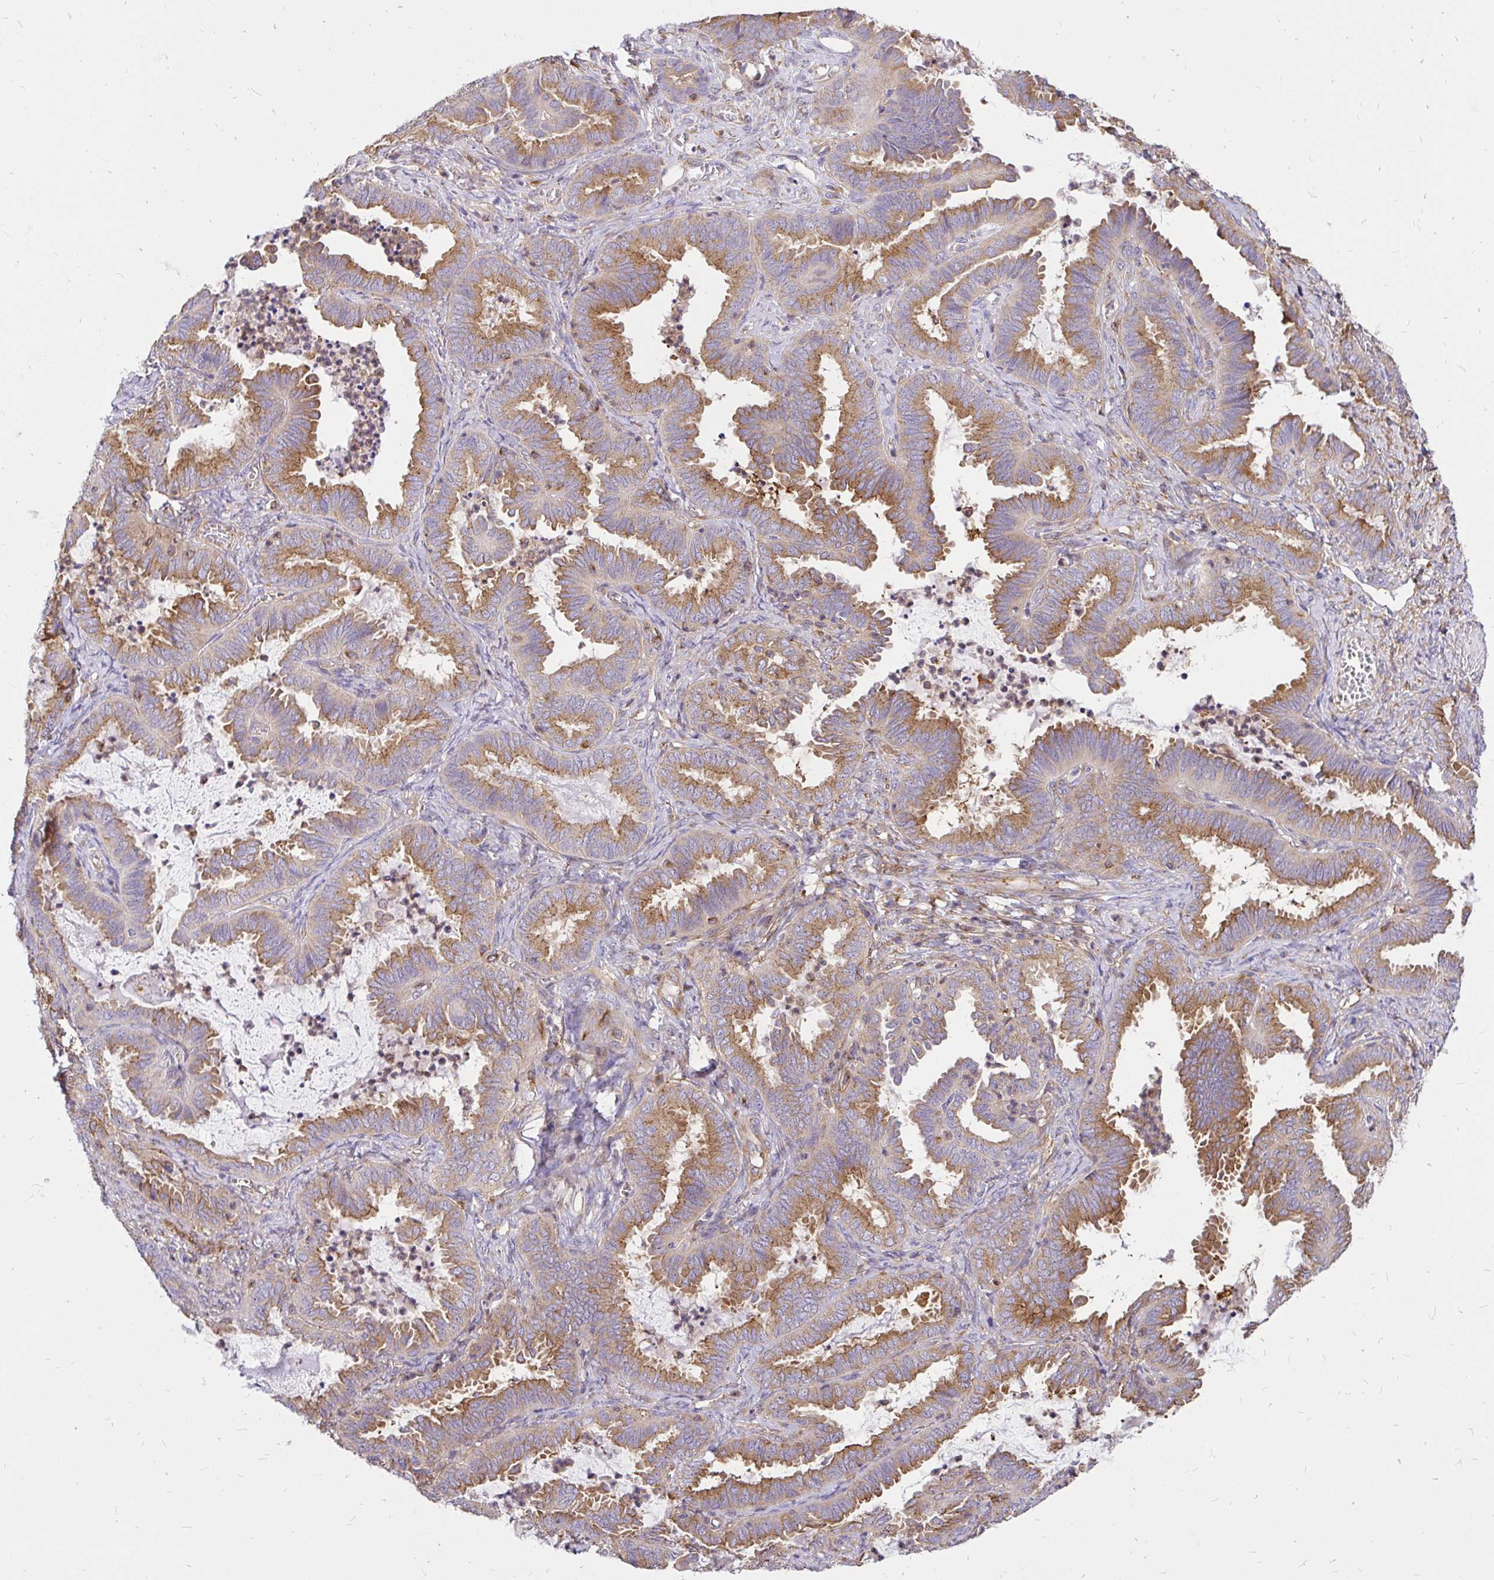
{"staining": {"intensity": "moderate", "quantity": "25%-75%", "location": "cytoplasmic/membranous"}, "tissue": "ovarian cancer", "cell_type": "Tumor cells", "image_type": "cancer", "snomed": [{"axis": "morphology", "description": "Carcinoma, endometroid"}, {"axis": "topography", "description": "Ovary"}], "caption": "Ovarian endometroid carcinoma was stained to show a protein in brown. There is medium levels of moderate cytoplasmic/membranous positivity in approximately 25%-75% of tumor cells. Nuclei are stained in blue.", "gene": "ABCB10", "patient": {"sex": "female", "age": 70}}